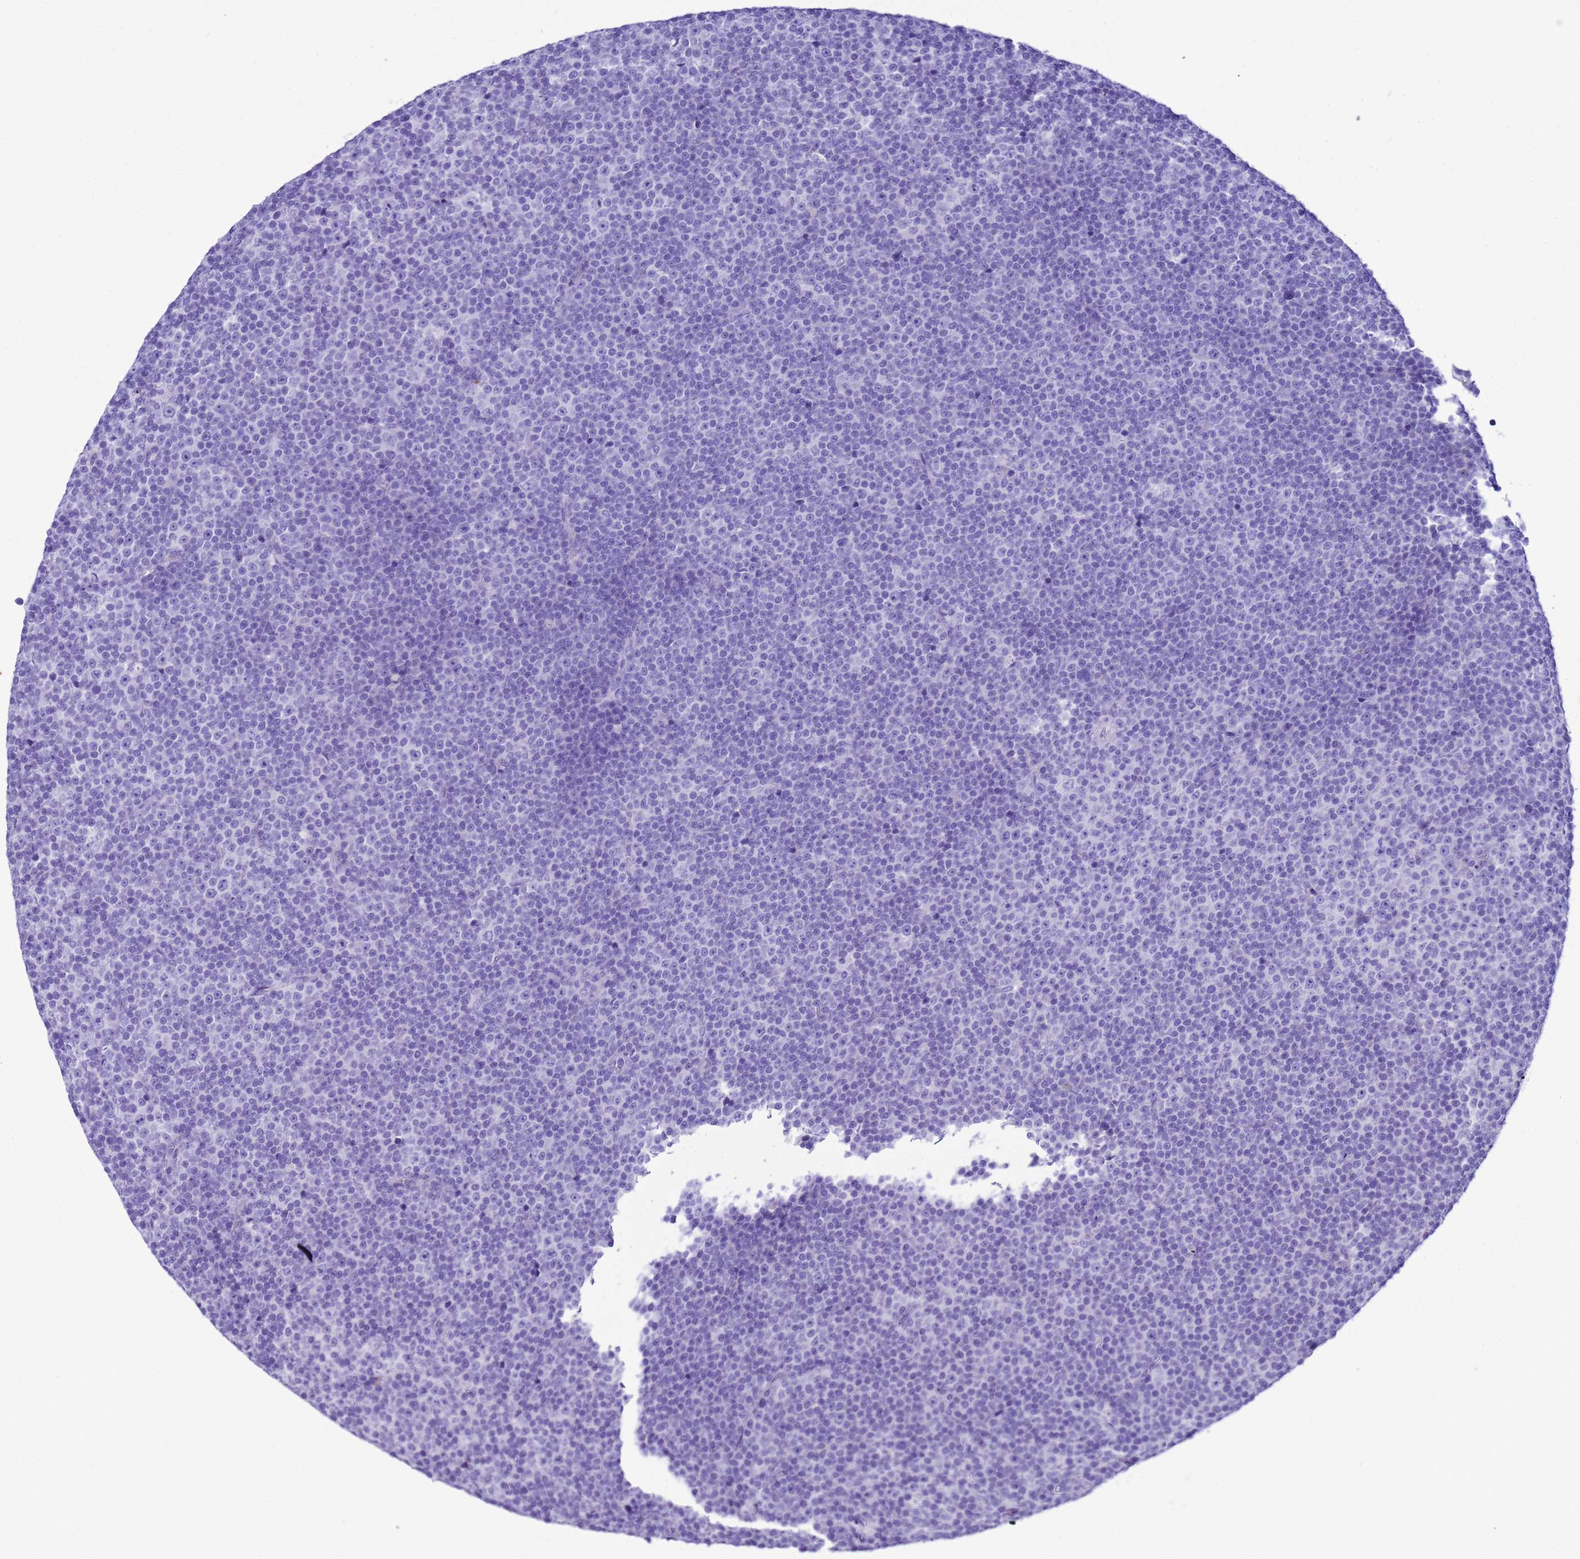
{"staining": {"intensity": "negative", "quantity": "none", "location": "none"}, "tissue": "lymphoma", "cell_type": "Tumor cells", "image_type": "cancer", "snomed": [{"axis": "morphology", "description": "Malignant lymphoma, non-Hodgkin's type, Low grade"}, {"axis": "topography", "description": "Lymph node"}], "caption": "This is a image of immunohistochemistry staining of lymphoma, which shows no positivity in tumor cells.", "gene": "BEST2", "patient": {"sex": "female", "age": 67}}